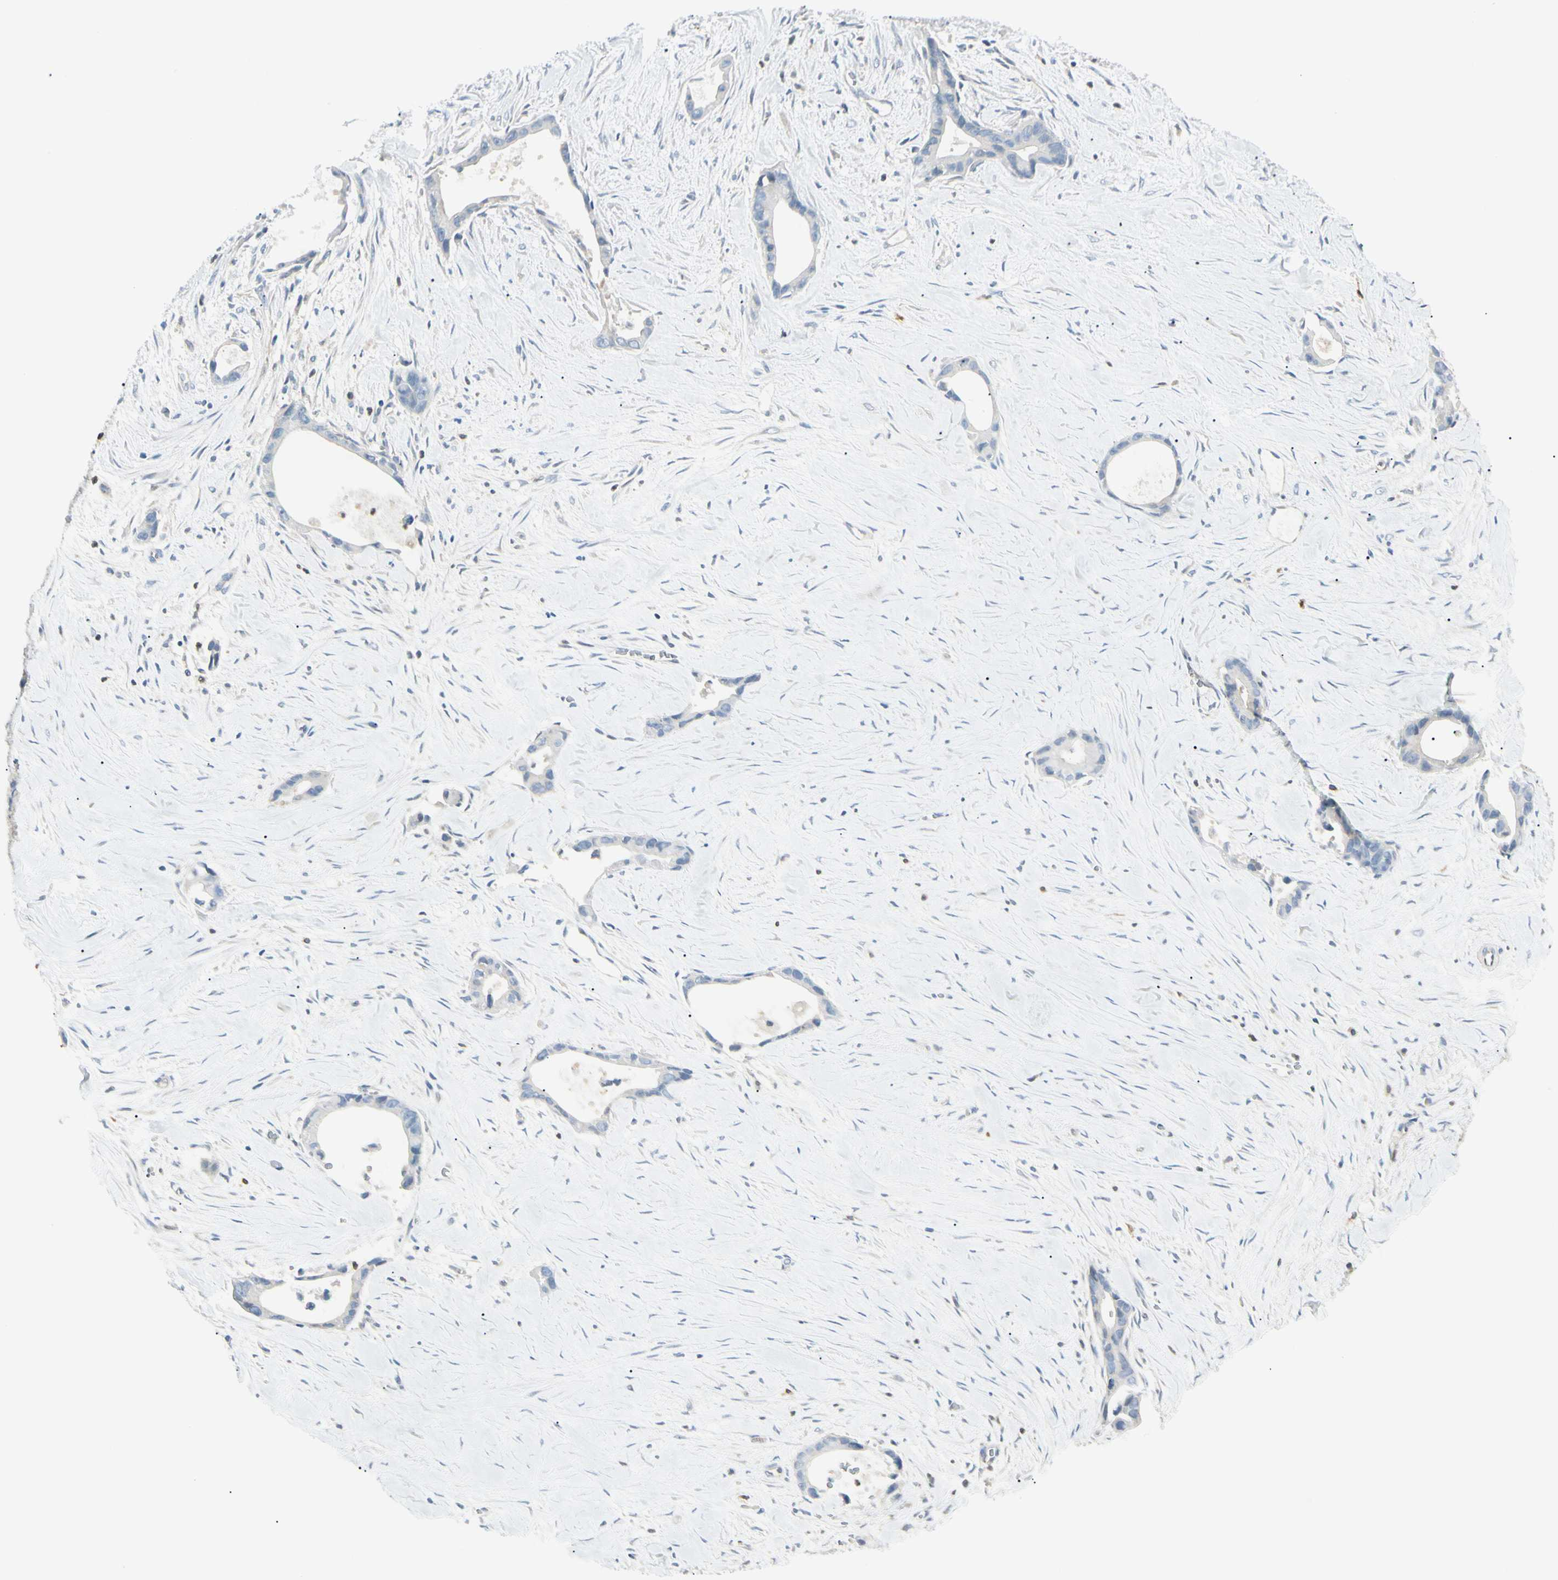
{"staining": {"intensity": "negative", "quantity": "none", "location": "none"}, "tissue": "liver cancer", "cell_type": "Tumor cells", "image_type": "cancer", "snomed": [{"axis": "morphology", "description": "Cholangiocarcinoma"}, {"axis": "topography", "description": "Liver"}], "caption": "Image shows no significant protein positivity in tumor cells of liver cancer. The staining was performed using DAB (3,3'-diaminobenzidine) to visualize the protein expression in brown, while the nuclei were stained in blue with hematoxylin (Magnification: 20x).", "gene": "LPCAT2", "patient": {"sex": "female", "age": 55}}